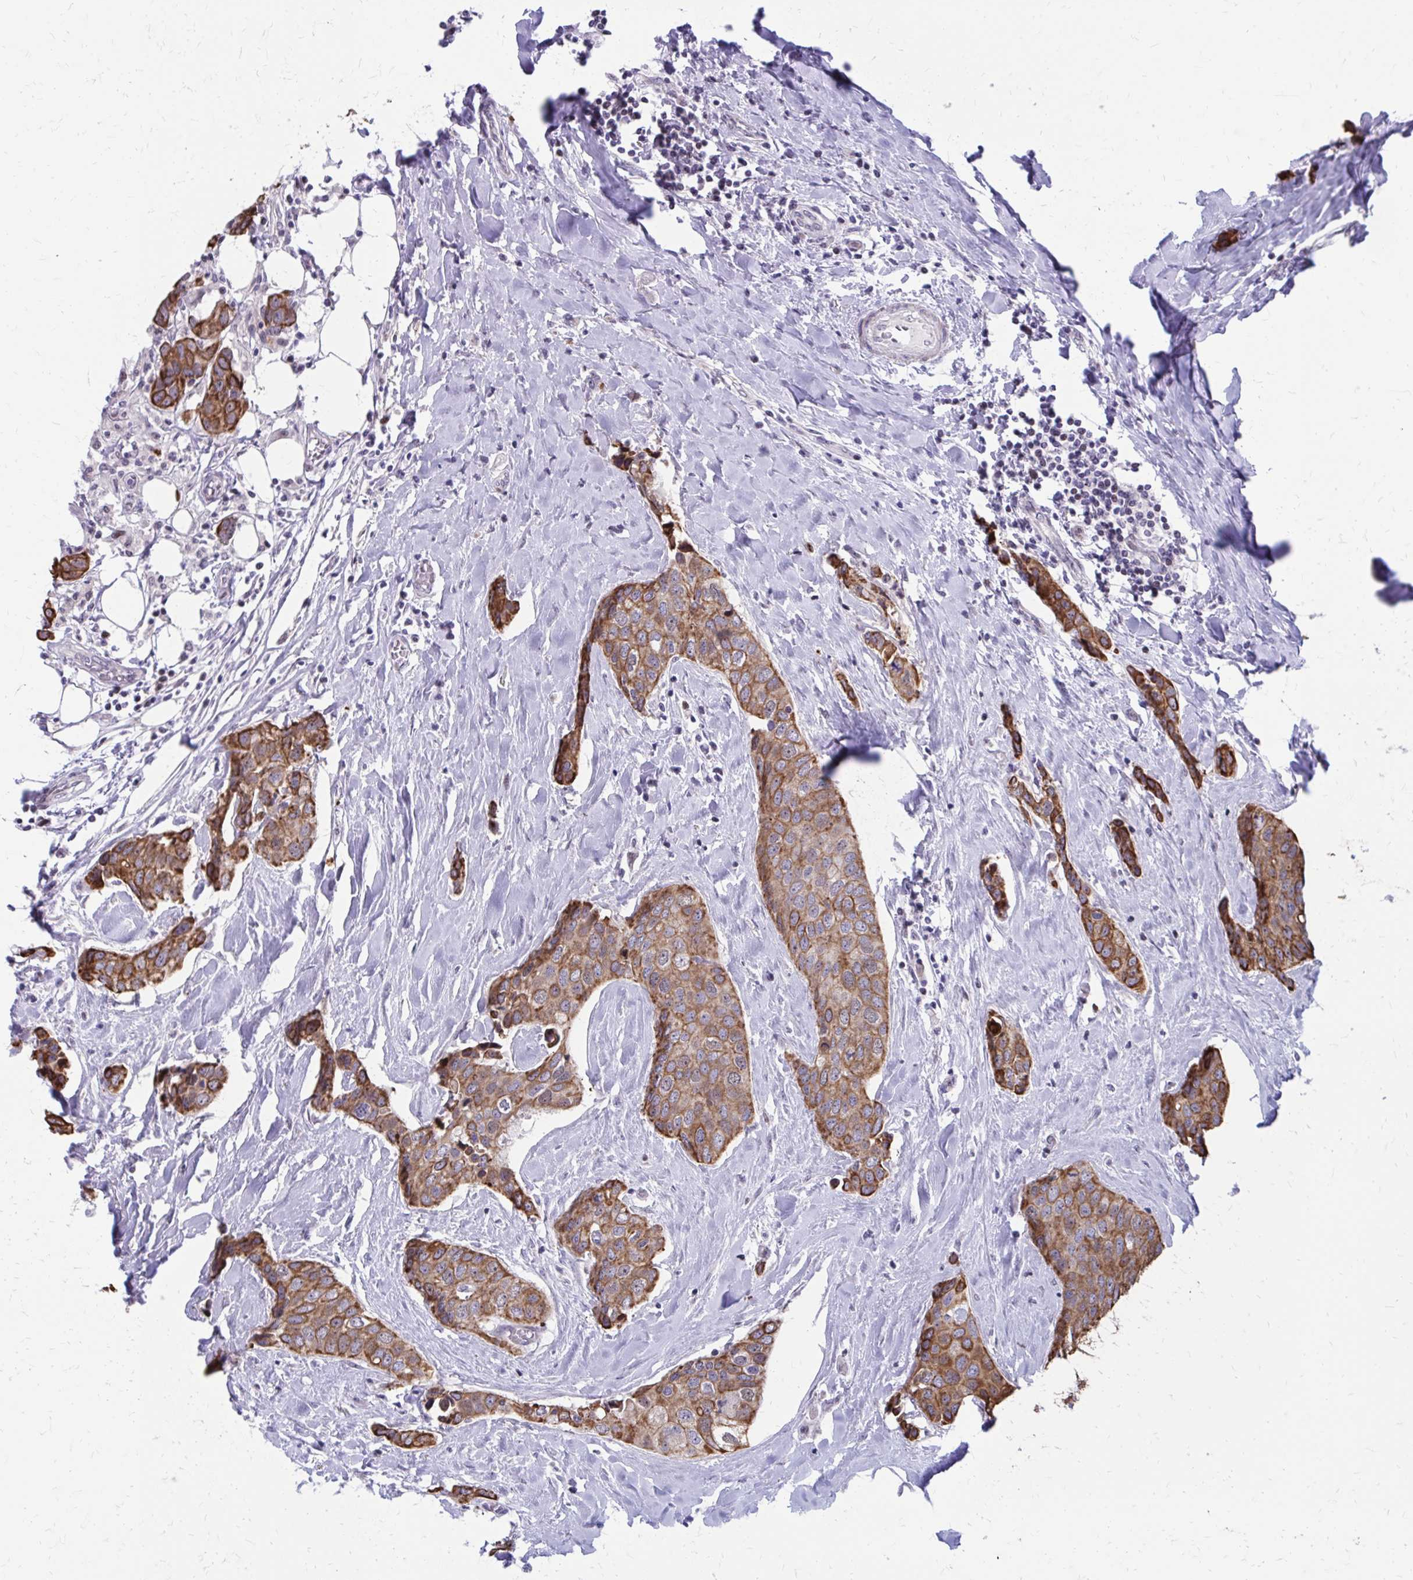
{"staining": {"intensity": "moderate", "quantity": ">75%", "location": "cytoplasmic/membranous"}, "tissue": "breast cancer", "cell_type": "Tumor cells", "image_type": "cancer", "snomed": [{"axis": "morphology", "description": "Duct carcinoma"}, {"axis": "topography", "description": "Breast"}], "caption": "IHC staining of breast cancer (invasive ductal carcinoma), which shows medium levels of moderate cytoplasmic/membranous positivity in about >75% of tumor cells indicating moderate cytoplasmic/membranous protein staining. The staining was performed using DAB (3,3'-diaminobenzidine) (brown) for protein detection and nuclei were counterstained in hematoxylin (blue).", "gene": "ANKRD30B", "patient": {"sex": "female", "age": 80}}